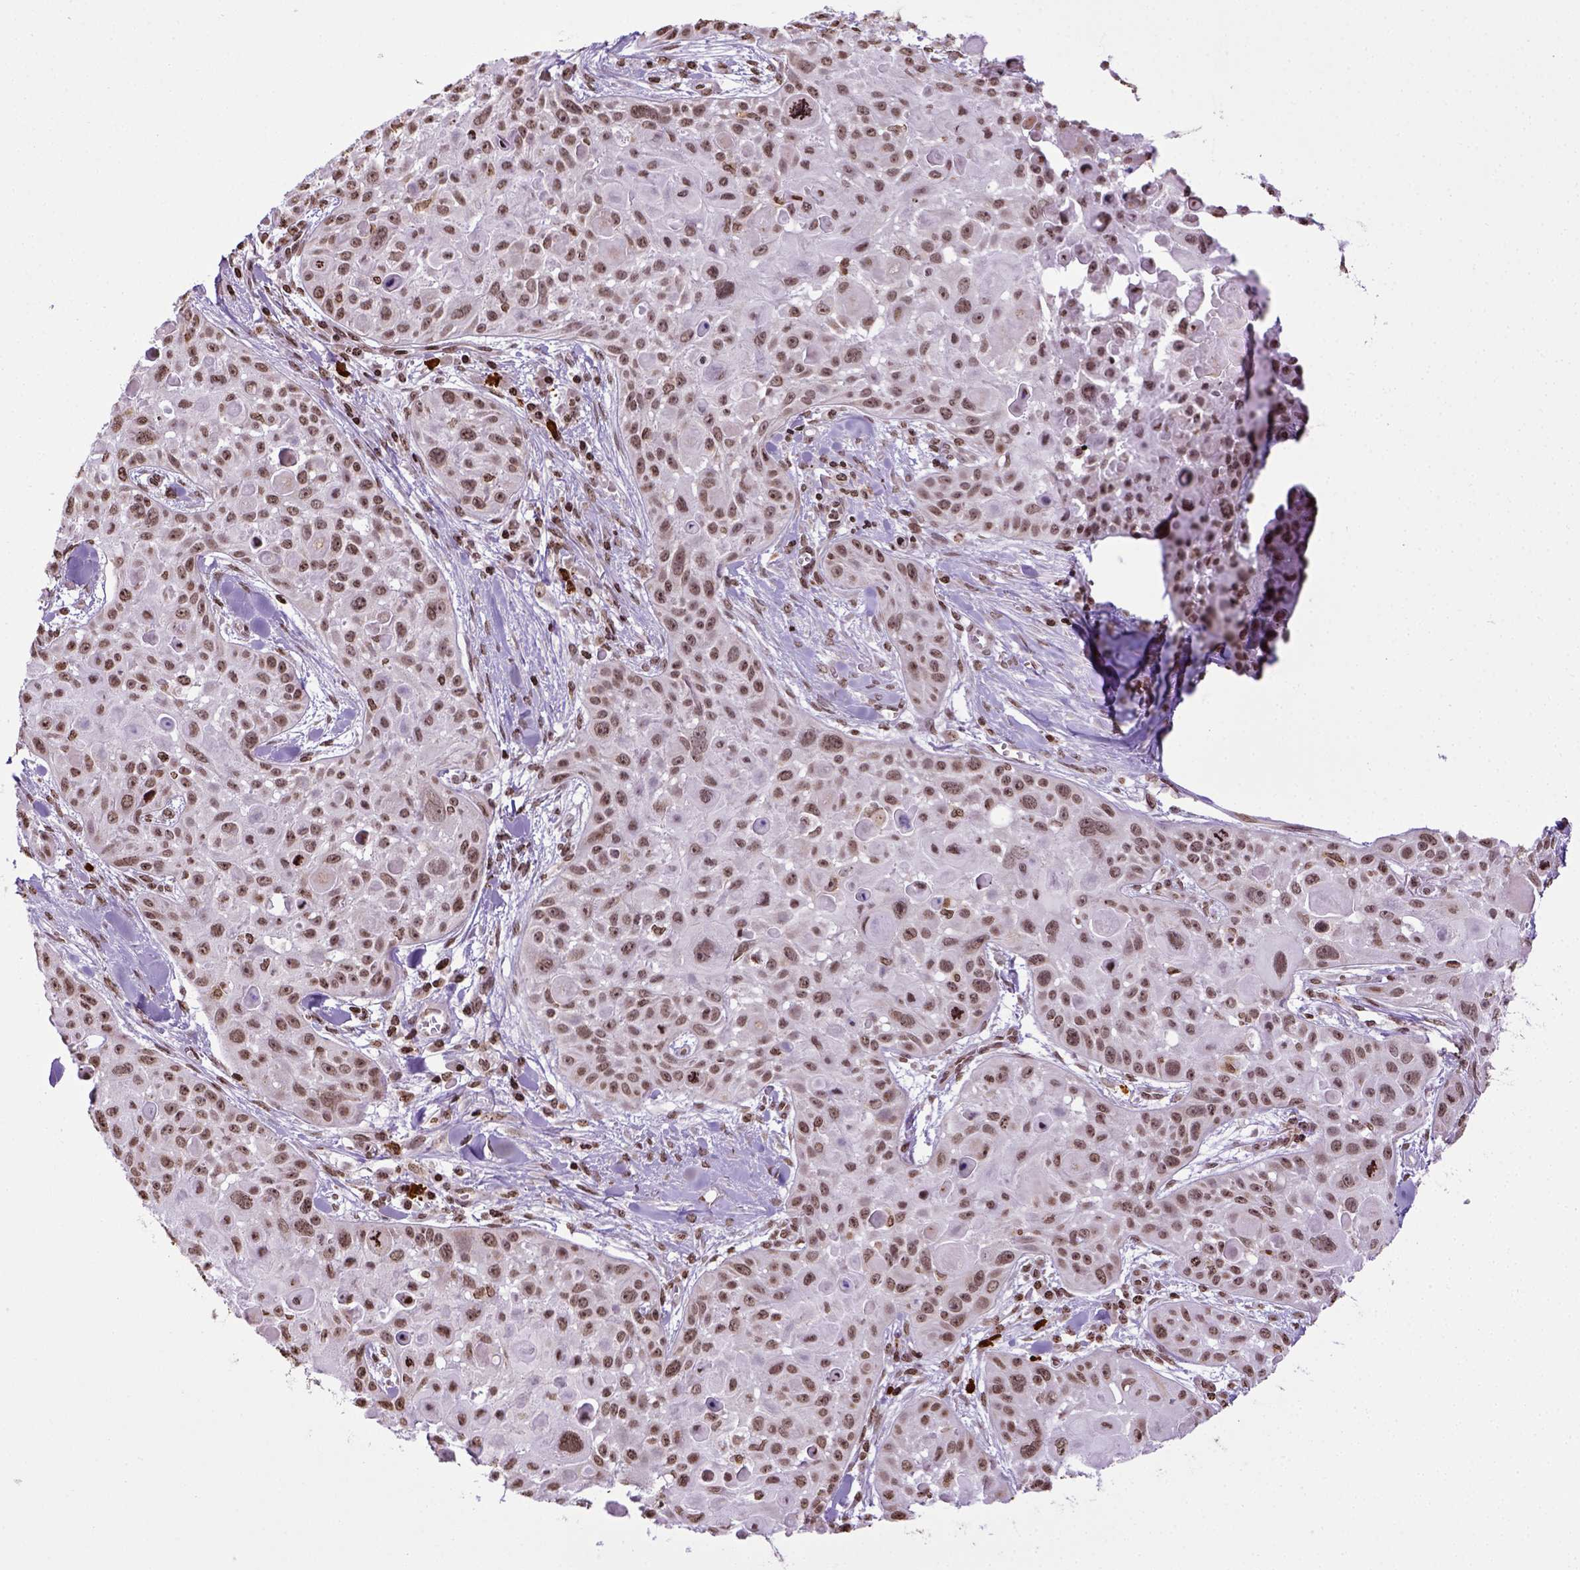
{"staining": {"intensity": "moderate", "quantity": ">75%", "location": "nuclear"}, "tissue": "skin cancer", "cell_type": "Tumor cells", "image_type": "cancer", "snomed": [{"axis": "morphology", "description": "Squamous cell carcinoma, NOS"}, {"axis": "topography", "description": "Skin"}, {"axis": "topography", "description": "Anal"}], "caption": "This is an image of IHC staining of squamous cell carcinoma (skin), which shows moderate staining in the nuclear of tumor cells.", "gene": "ZNF75D", "patient": {"sex": "female", "age": 75}}